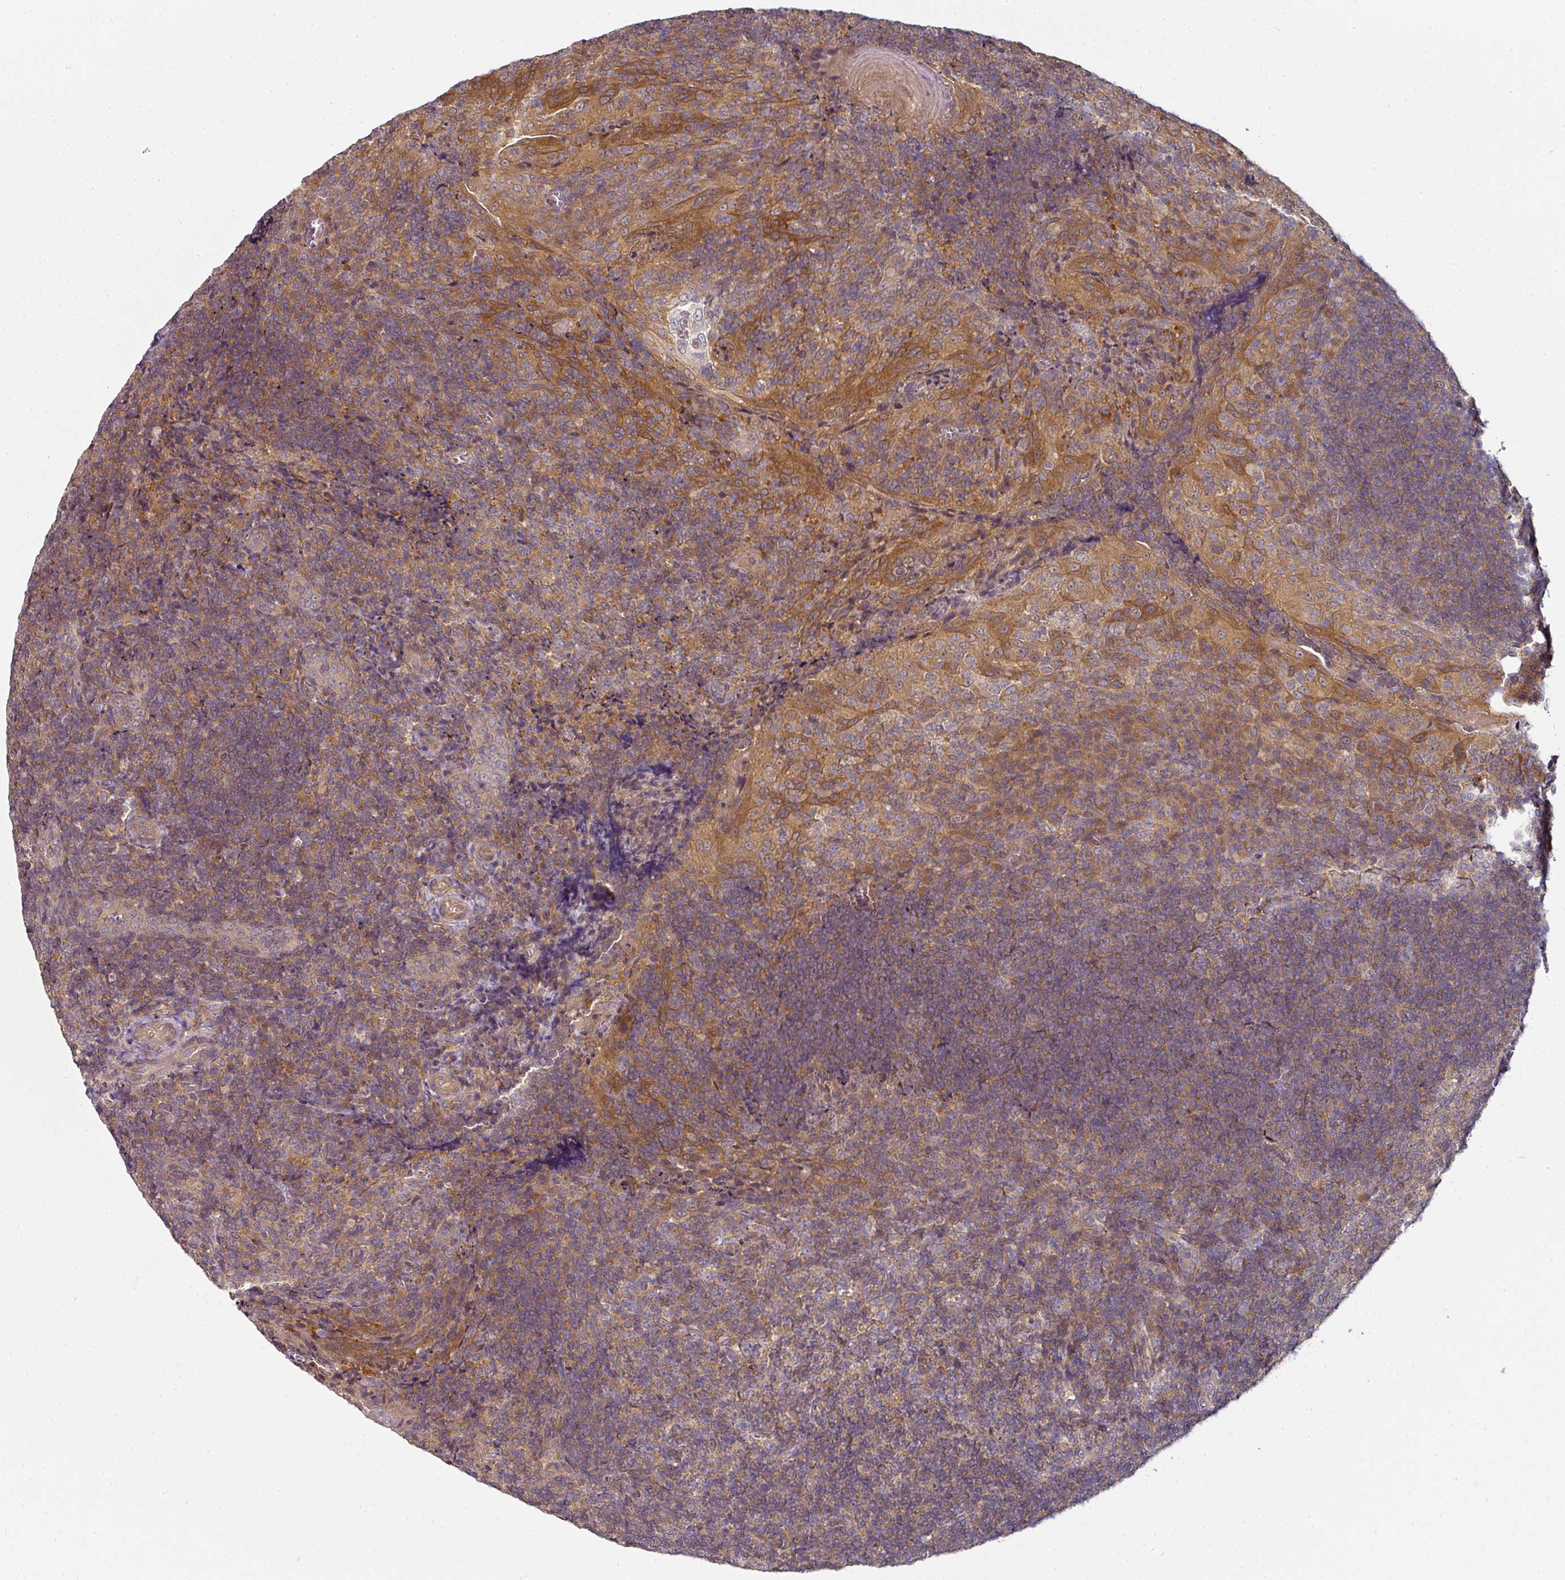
{"staining": {"intensity": "moderate", "quantity": ">75%", "location": "cytoplasmic/membranous"}, "tissue": "tonsil", "cell_type": "Germinal center cells", "image_type": "normal", "snomed": [{"axis": "morphology", "description": "Normal tissue, NOS"}, {"axis": "topography", "description": "Tonsil"}], "caption": "DAB (3,3'-diaminobenzidine) immunohistochemical staining of unremarkable human tonsil exhibits moderate cytoplasmic/membranous protein expression in about >75% of germinal center cells.", "gene": "MAP2K2", "patient": {"sex": "male", "age": 17}}